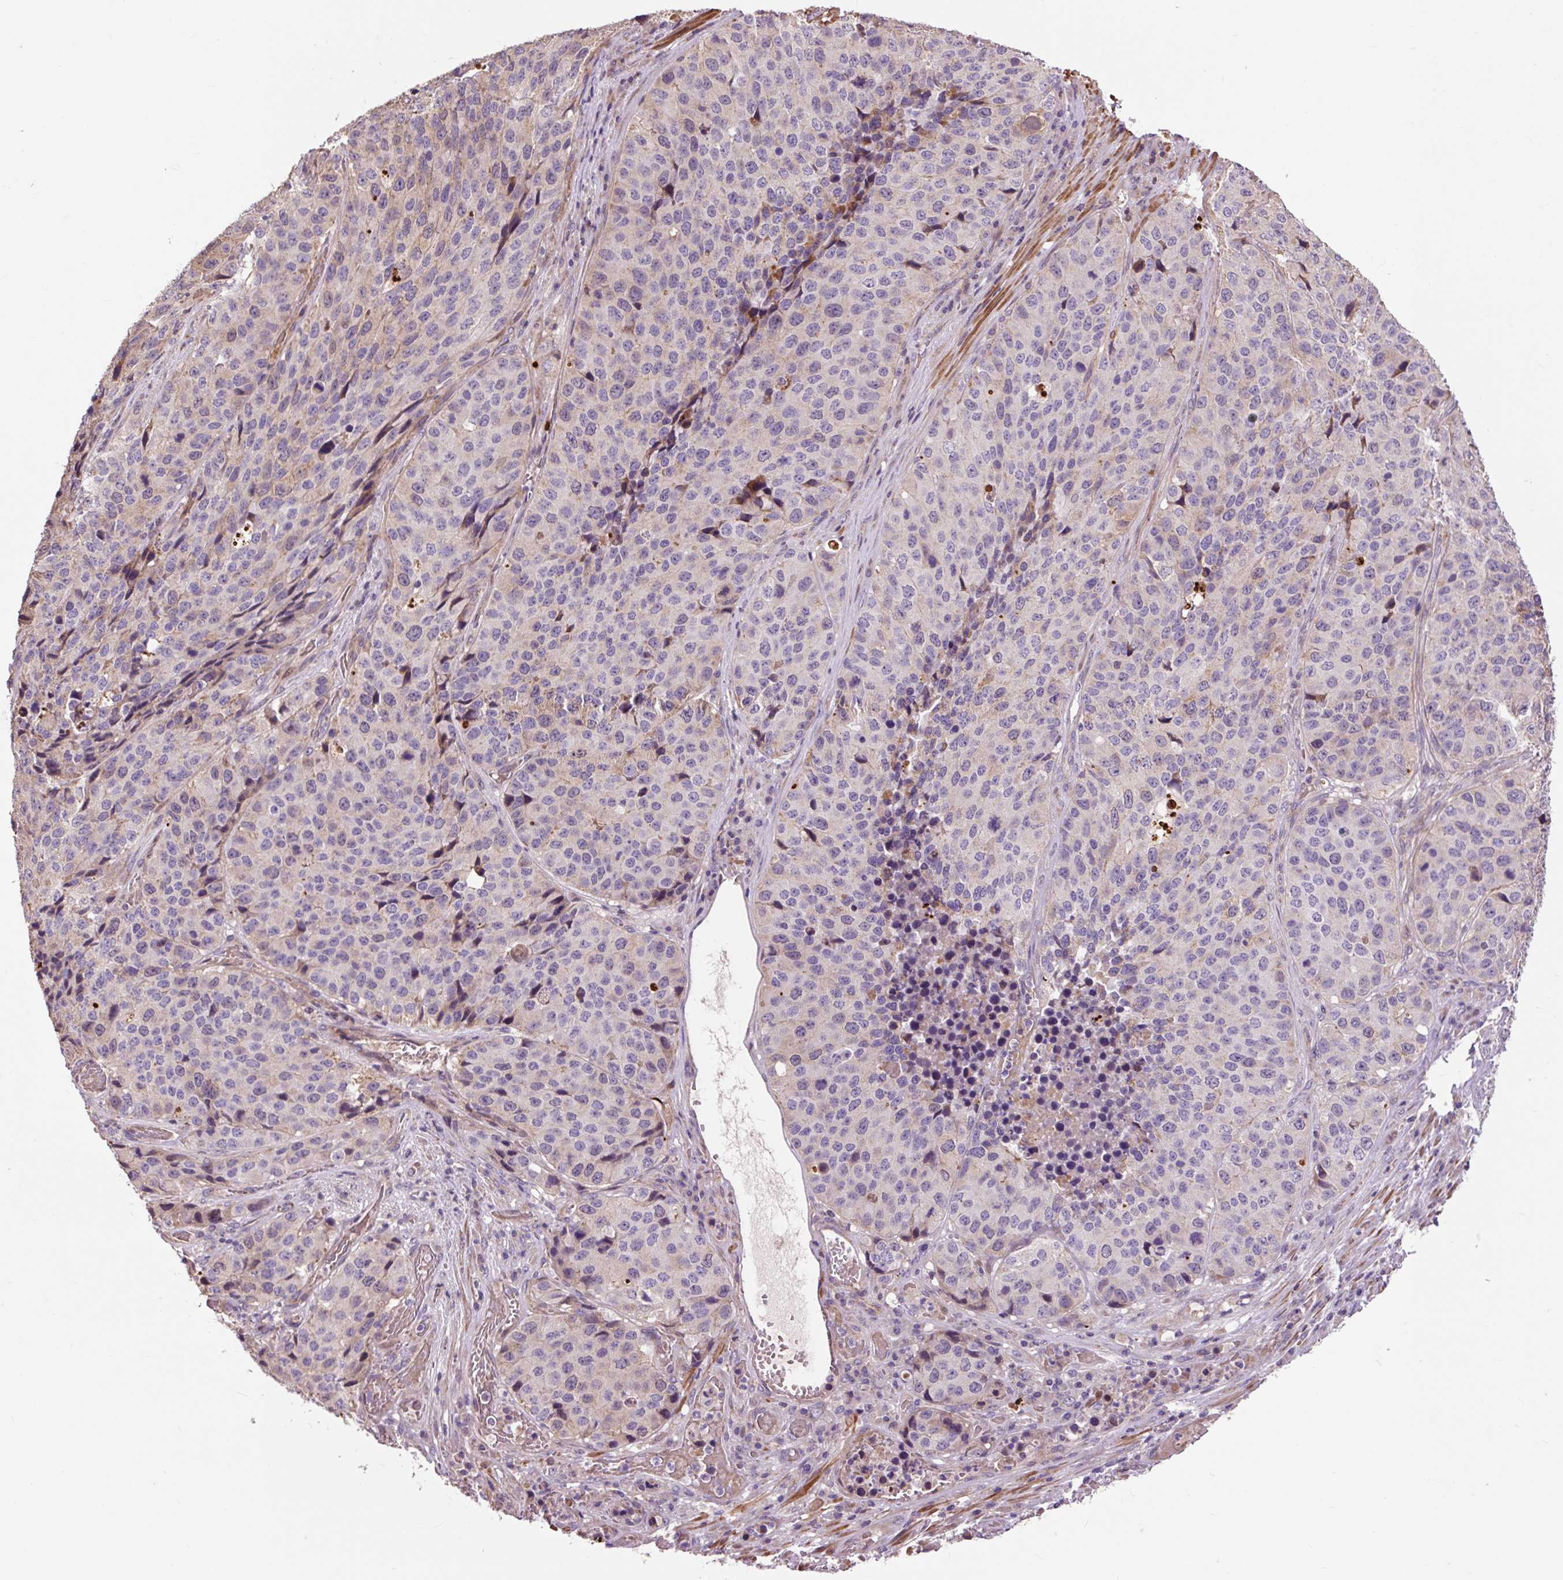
{"staining": {"intensity": "negative", "quantity": "none", "location": "none"}, "tissue": "stomach cancer", "cell_type": "Tumor cells", "image_type": "cancer", "snomed": [{"axis": "morphology", "description": "Adenocarcinoma, NOS"}, {"axis": "topography", "description": "Stomach"}], "caption": "Stomach cancer was stained to show a protein in brown. There is no significant expression in tumor cells.", "gene": "PRIMPOL", "patient": {"sex": "male", "age": 71}}